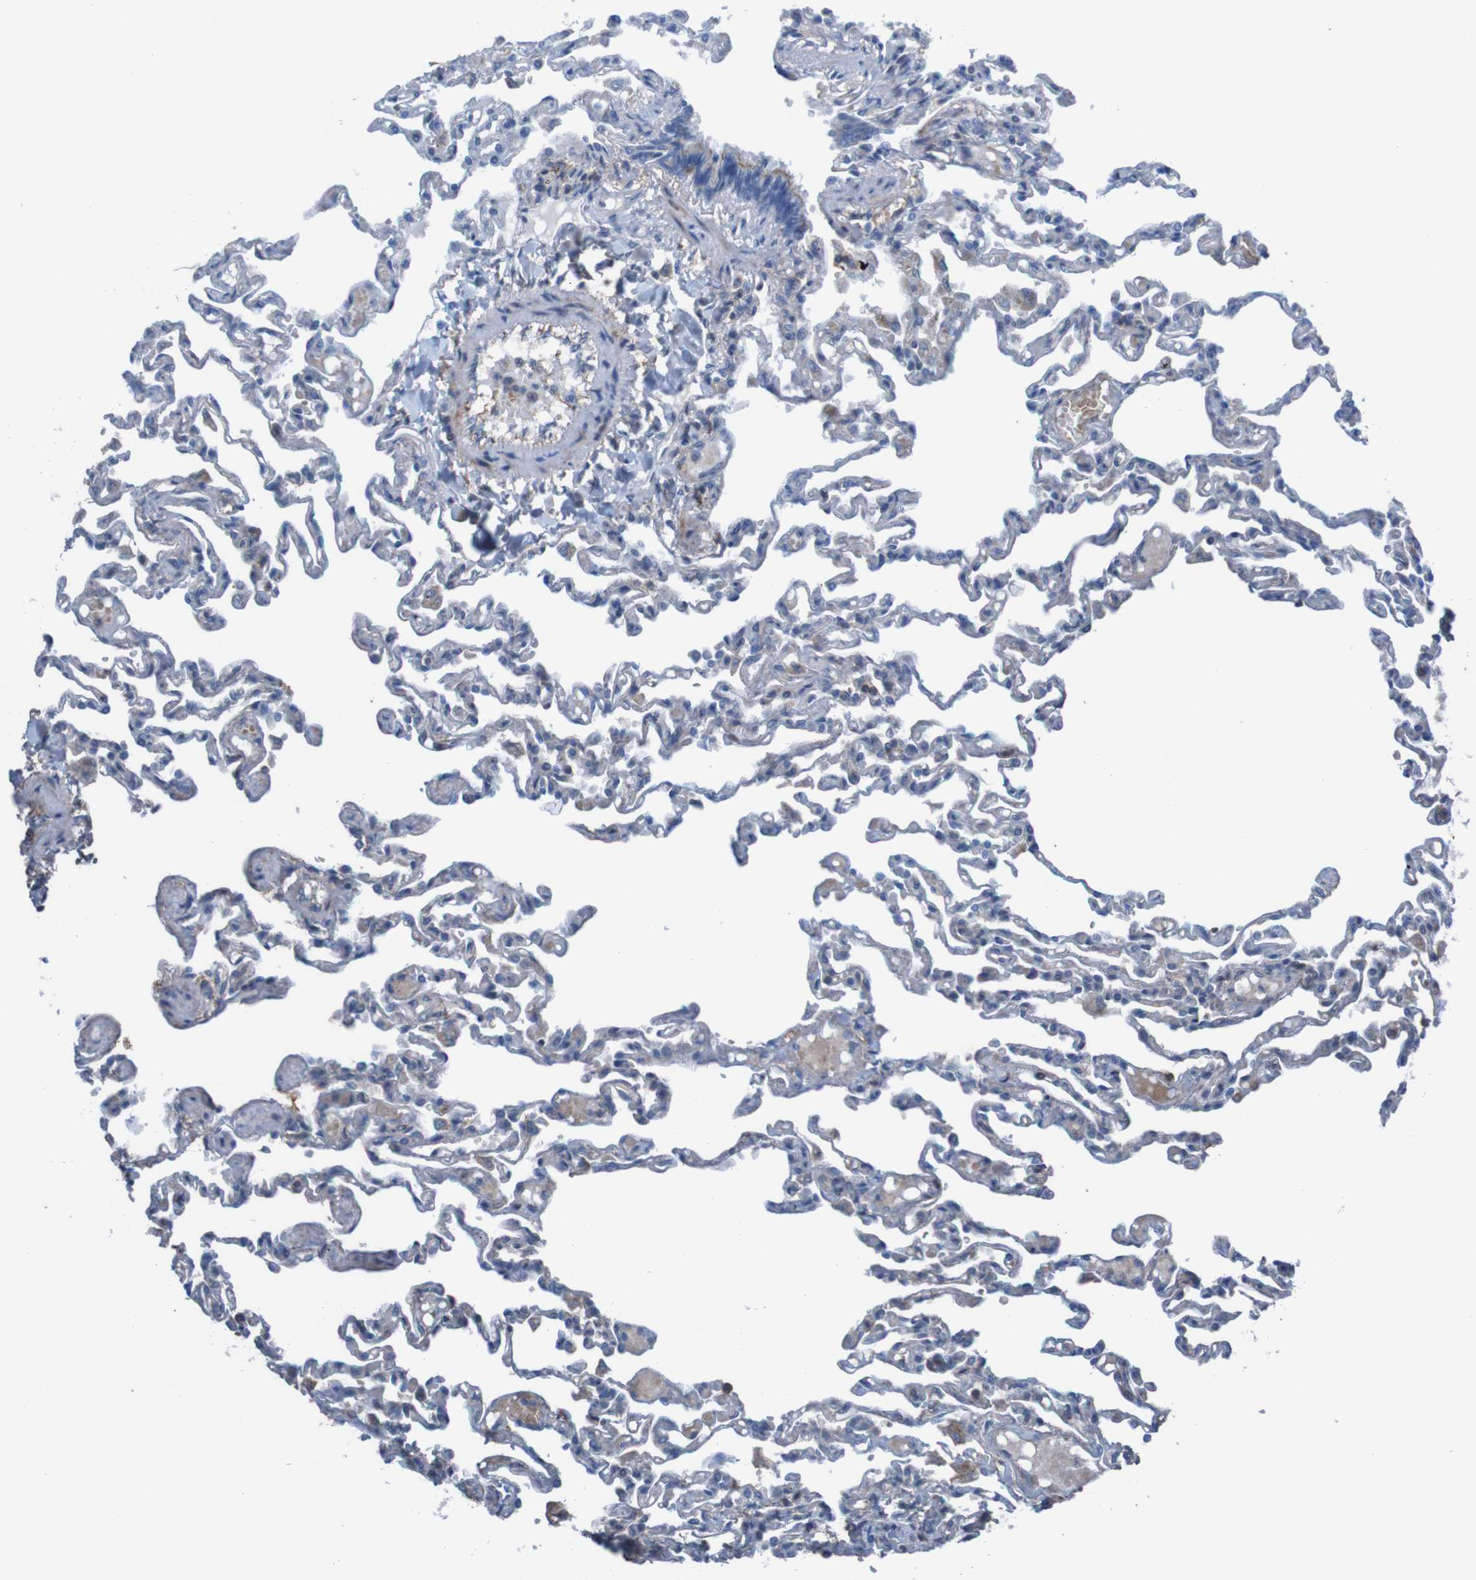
{"staining": {"intensity": "weak", "quantity": "25%-75%", "location": "cytoplasmic/membranous"}, "tissue": "lung", "cell_type": "Alveolar cells", "image_type": "normal", "snomed": [{"axis": "morphology", "description": "Normal tissue, NOS"}, {"axis": "topography", "description": "Lung"}], "caption": "Lung stained with DAB (3,3'-diaminobenzidine) immunohistochemistry displays low levels of weak cytoplasmic/membranous expression in approximately 25%-75% of alveolar cells. The staining was performed using DAB (3,3'-diaminobenzidine) to visualize the protein expression in brown, while the nuclei were stained in blue with hematoxylin (Magnification: 20x).", "gene": "PDGFB", "patient": {"sex": "male", "age": 21}}